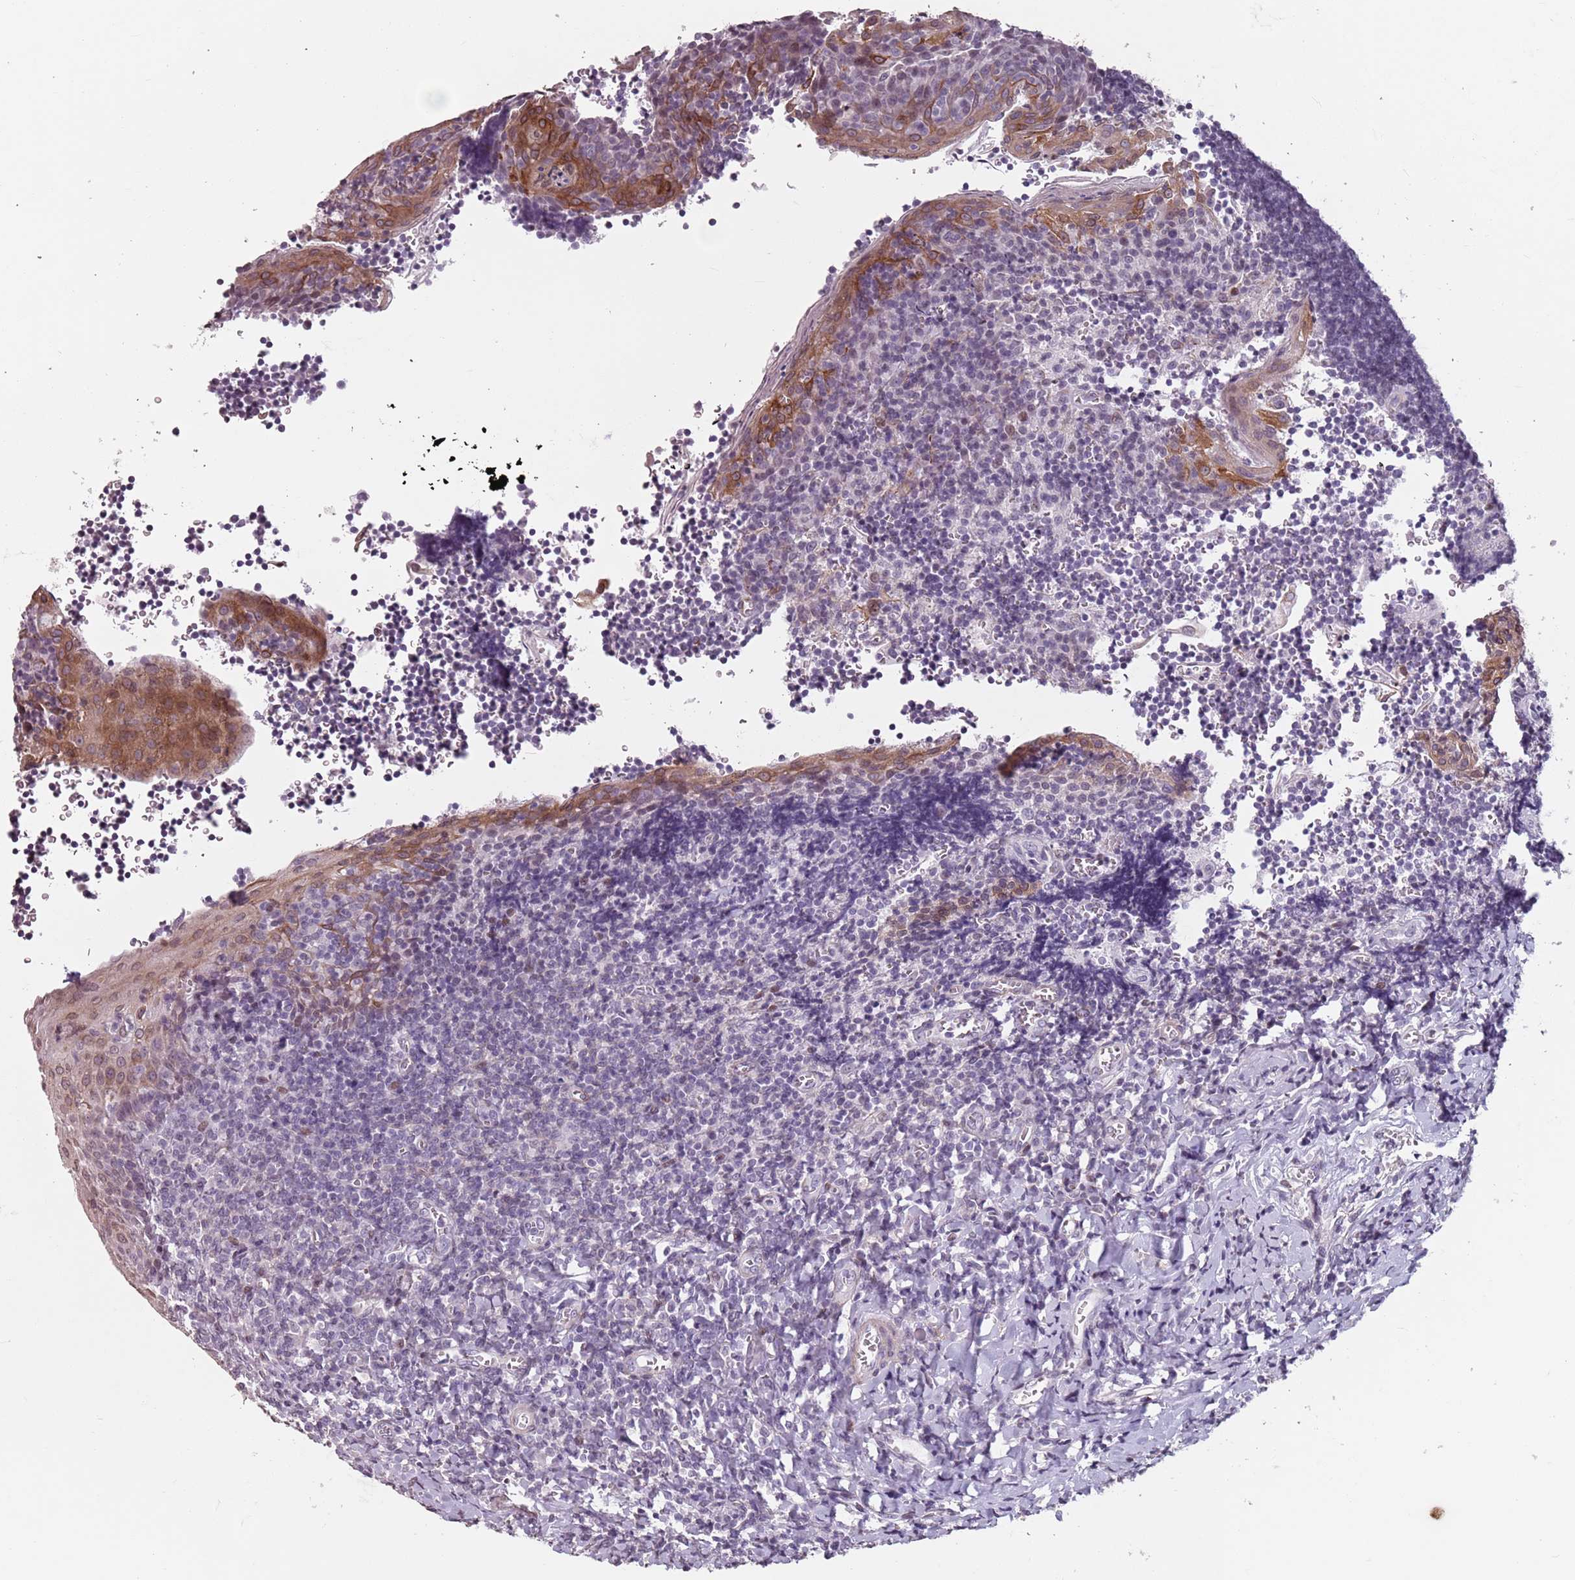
{"staining": {"intensity": "negative", "quantity": "none", "location": "none"}, "tissue": "tonsil", "cell_type": "Germinal center cells", "image_type": "normal", "snomed": [{"axis": "morphology", "description": "Normal tissue, NOS"}, {"axis": "topography", "description": "Tonsil"}], "caption": "IHC histopathology image of unremarkable tonsil stained for a protein (brown), which reveals no expression in germinal center cells. Nuclei are stained in blue.", "gene": "TMC4", "patient": {"sex": "male", "age": 27}}